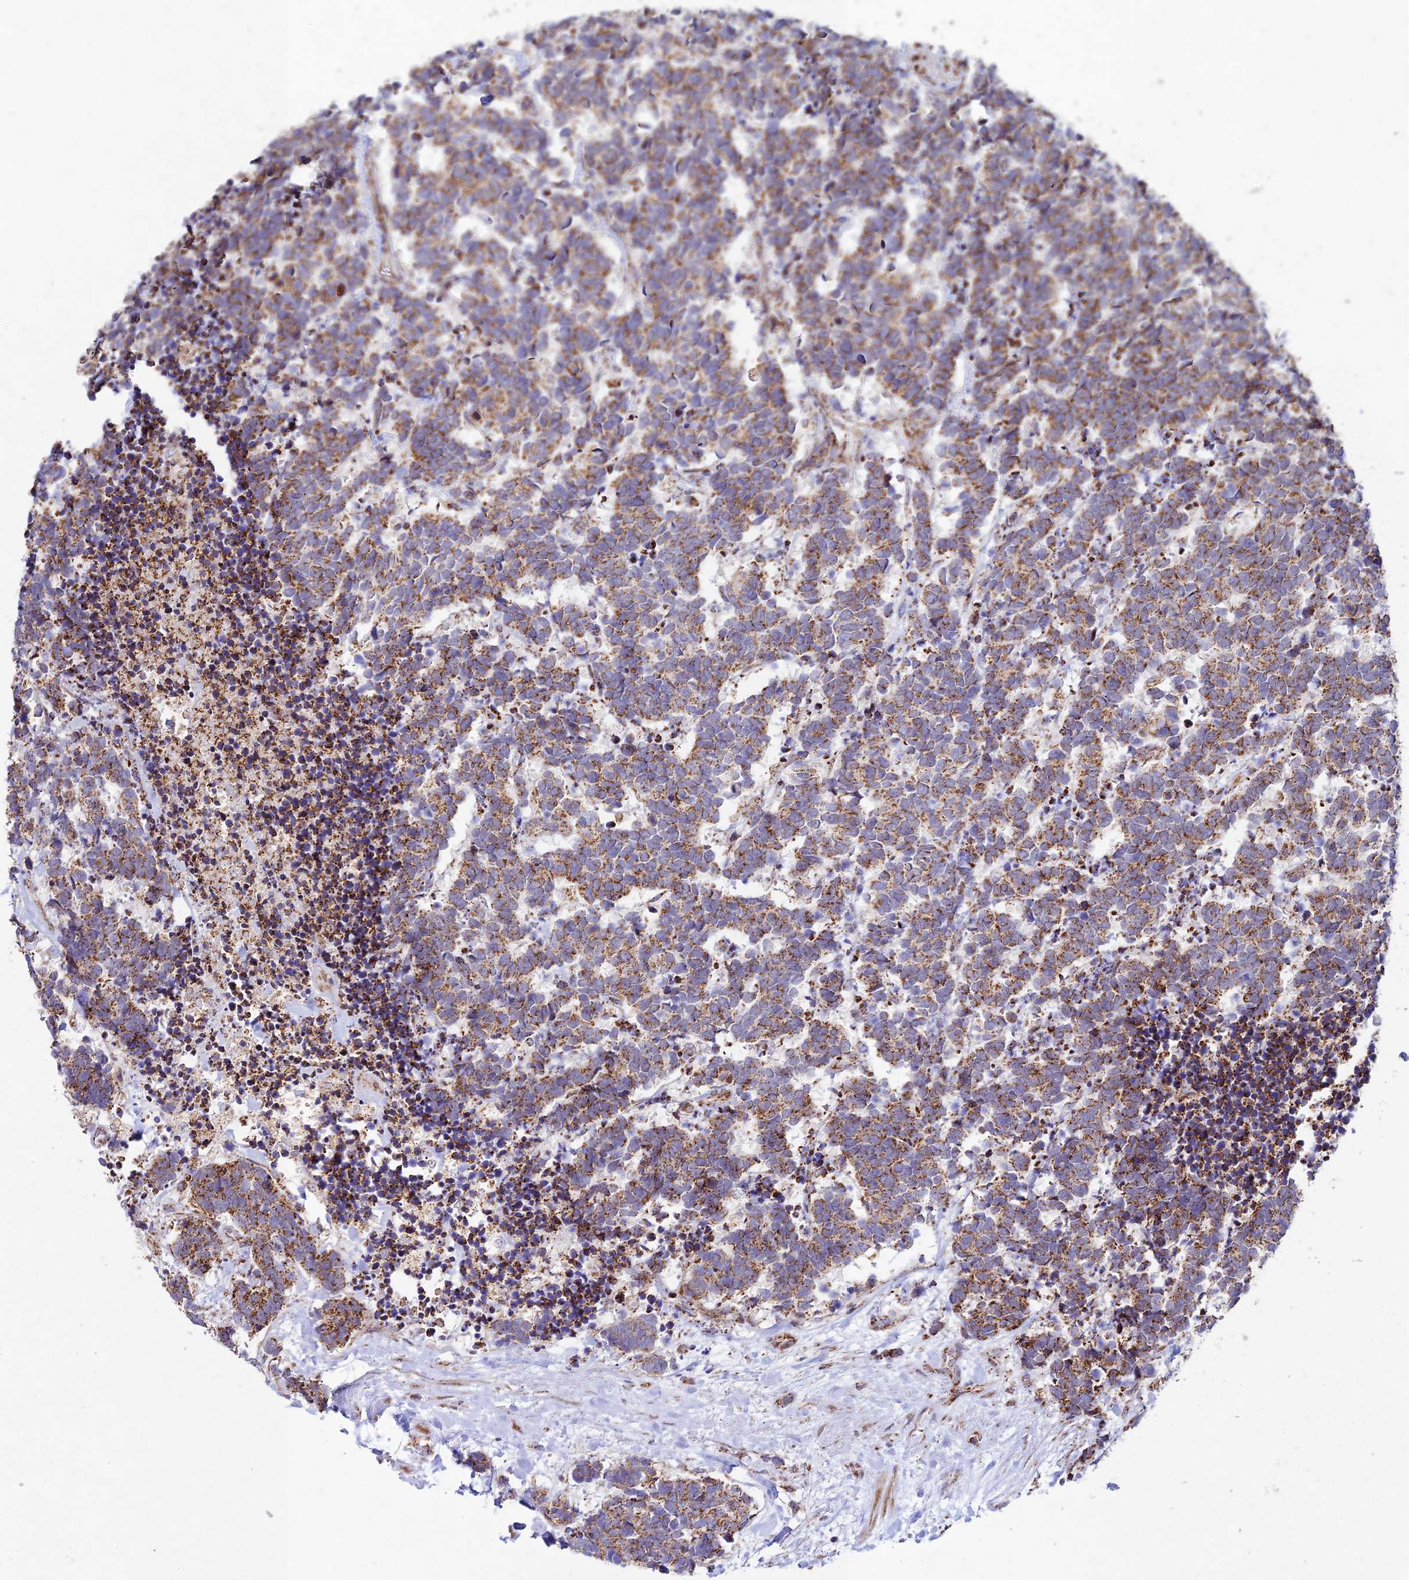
{"staining": {"intensity": "moderate", "quantity": ">75%", "location": "cytoplasmic/membranous"}, "tissue": "carcinoid", "cell_type": "Tumor cells", "image_type": "cancer", "snomed": [{"axis": "morphology", "description": "Carcinoma, NOS"}, {"axis": "morphology", "description": "Carcinoid, malignant, NOS"}, {"axis": "topography", "description": "Prostate"}], "caption": "This image exhibits immunohistochemistry (IHC) staining of human carcinoid, with medium moderate cytoplasmic/membranous expression in approximately >75% of tumor cells.", "gene": "KHDC3L", "patient": {"sex": "male", "age": 57}}